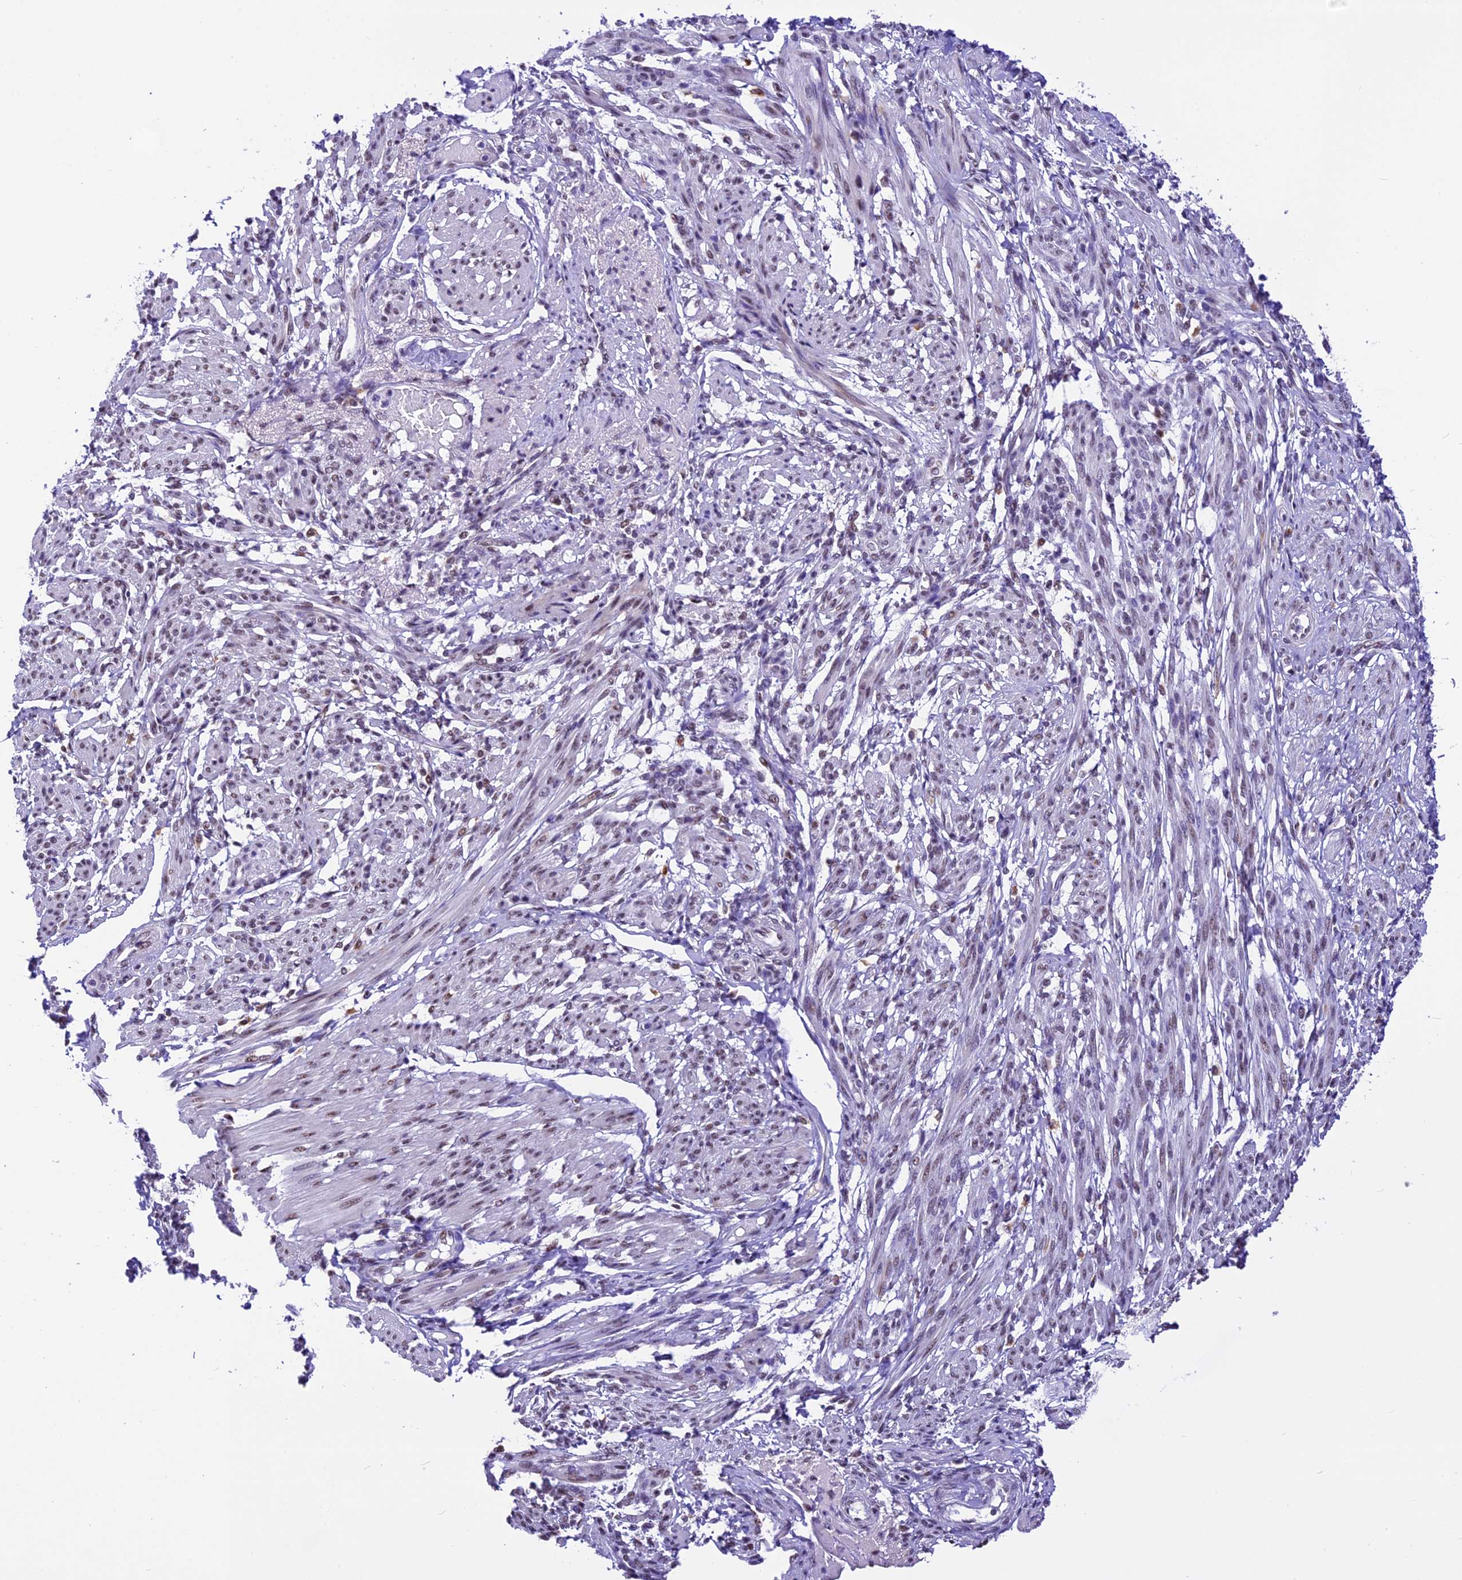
{"staining": {"intensity": "weak", "quantity": "25%-75%", "location": "nuclear"}, "tissue": "smooth muscle", "cell_type": "Smooth muscle cells", "image_type": "normal", "snomed": [{"axis": "morphology", "description": "Normal tissue, NOS"}, {"axis": "topography", "description": "Smooth muscle"}], "caption": "Benign smooth muscle shows weak nuclear staining in approximately 25%-75% of smooth muscle cells.", "gene": "CARS2", "patient": {"sex": "female", "age": 39}}